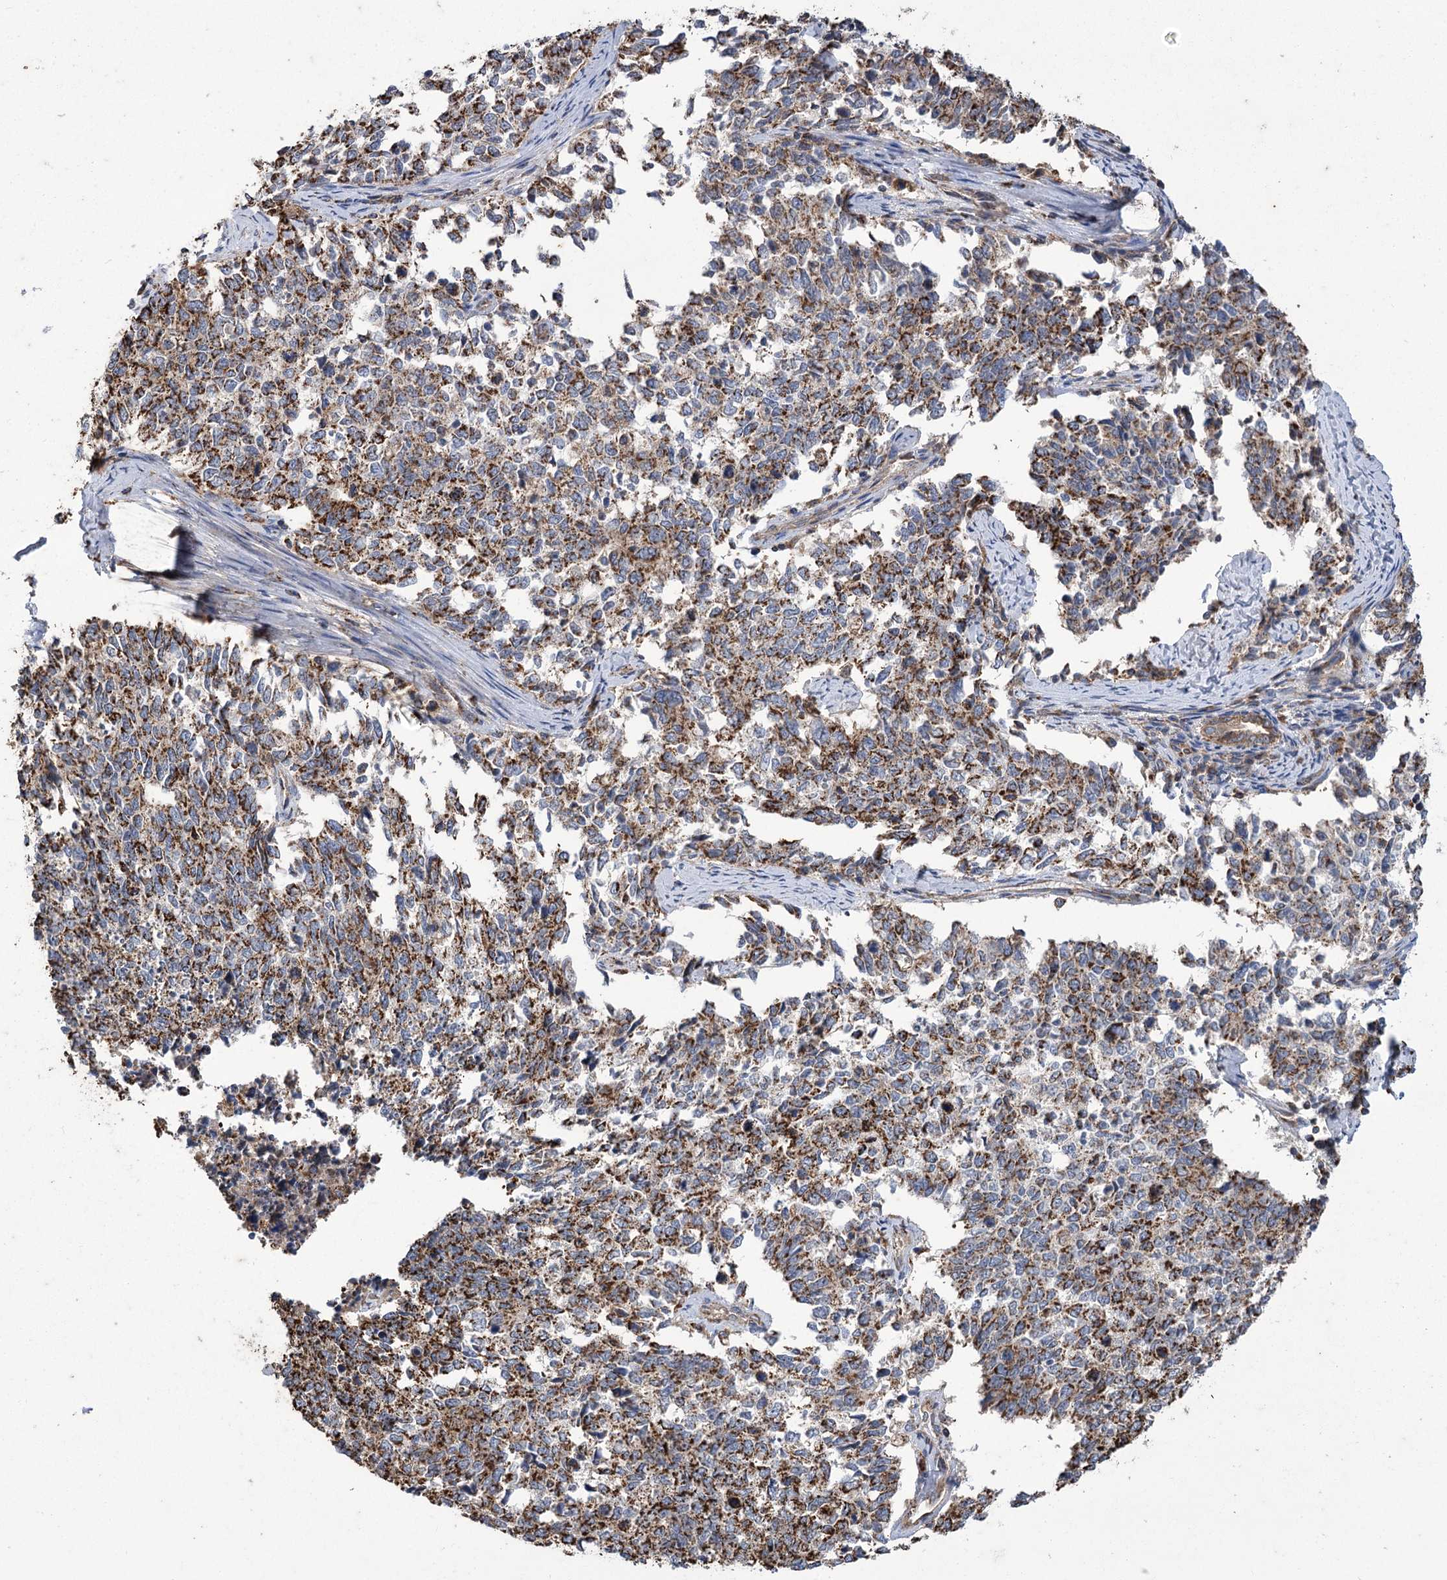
{"staining": {"intensity": "strong", "quantity": ">75%", "location": "cytoplasmic/membranous"}, "tissue": "cervical cancer", "cell_type": "Tumor cells", "image_type": "cancer", "snomed": [{"axis": "morphology", "description": "Squamous cell carcinoma, NOS"}, {"axis": "topography", "description": "Cervix"}], "caption": "IHC (DAB) staining of human cervical cancer demonstrates strong cytoplasmic/membranous protein positivity in about >75% of tumor cells.", "gene": "CARD19", "patient": {"sex": "female", "age": 63}}